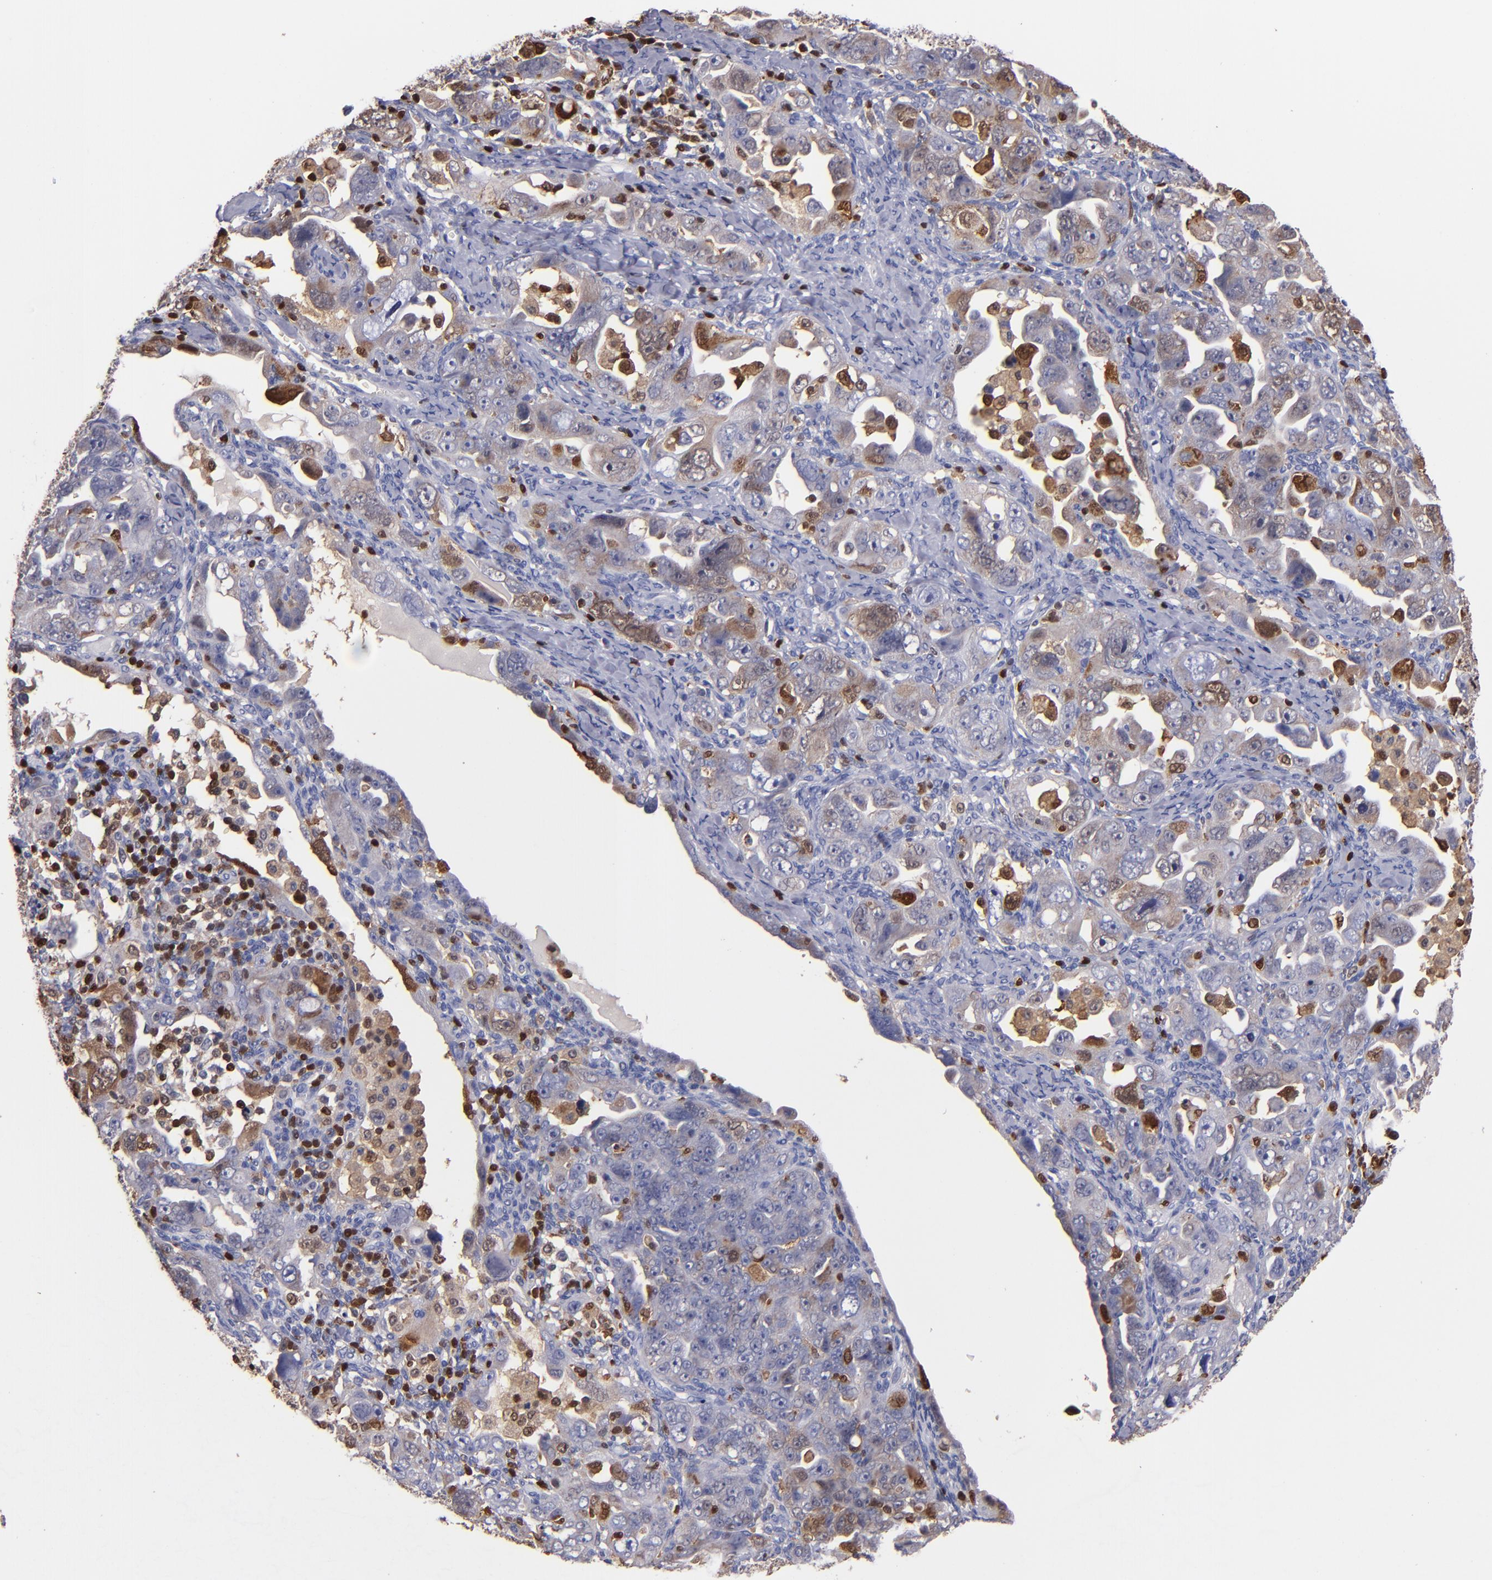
{"staining": {"intensity": "moderate", "quantity": "<25%", "location": "cytoplasmic/membranous,nuclear"}, "tissue": "ovarian cancer", "cell_type": "Tumor cells", "image_type": "cancer", "snomed": [{"axis": "morphology", "description": "Cystadenocarcinoma, serous, NOS"}, {"axis": "topography", "description": "Ovary"}], "caption": "There is low levels of moderate cytoplasmic/membranous and nuclear expression in tumor cells of ovarian cancer, as demonstrated by immunohistochemical staining (brown color).", "gene": "S100A4", "patient": {"sex": "female", "age": 66}}